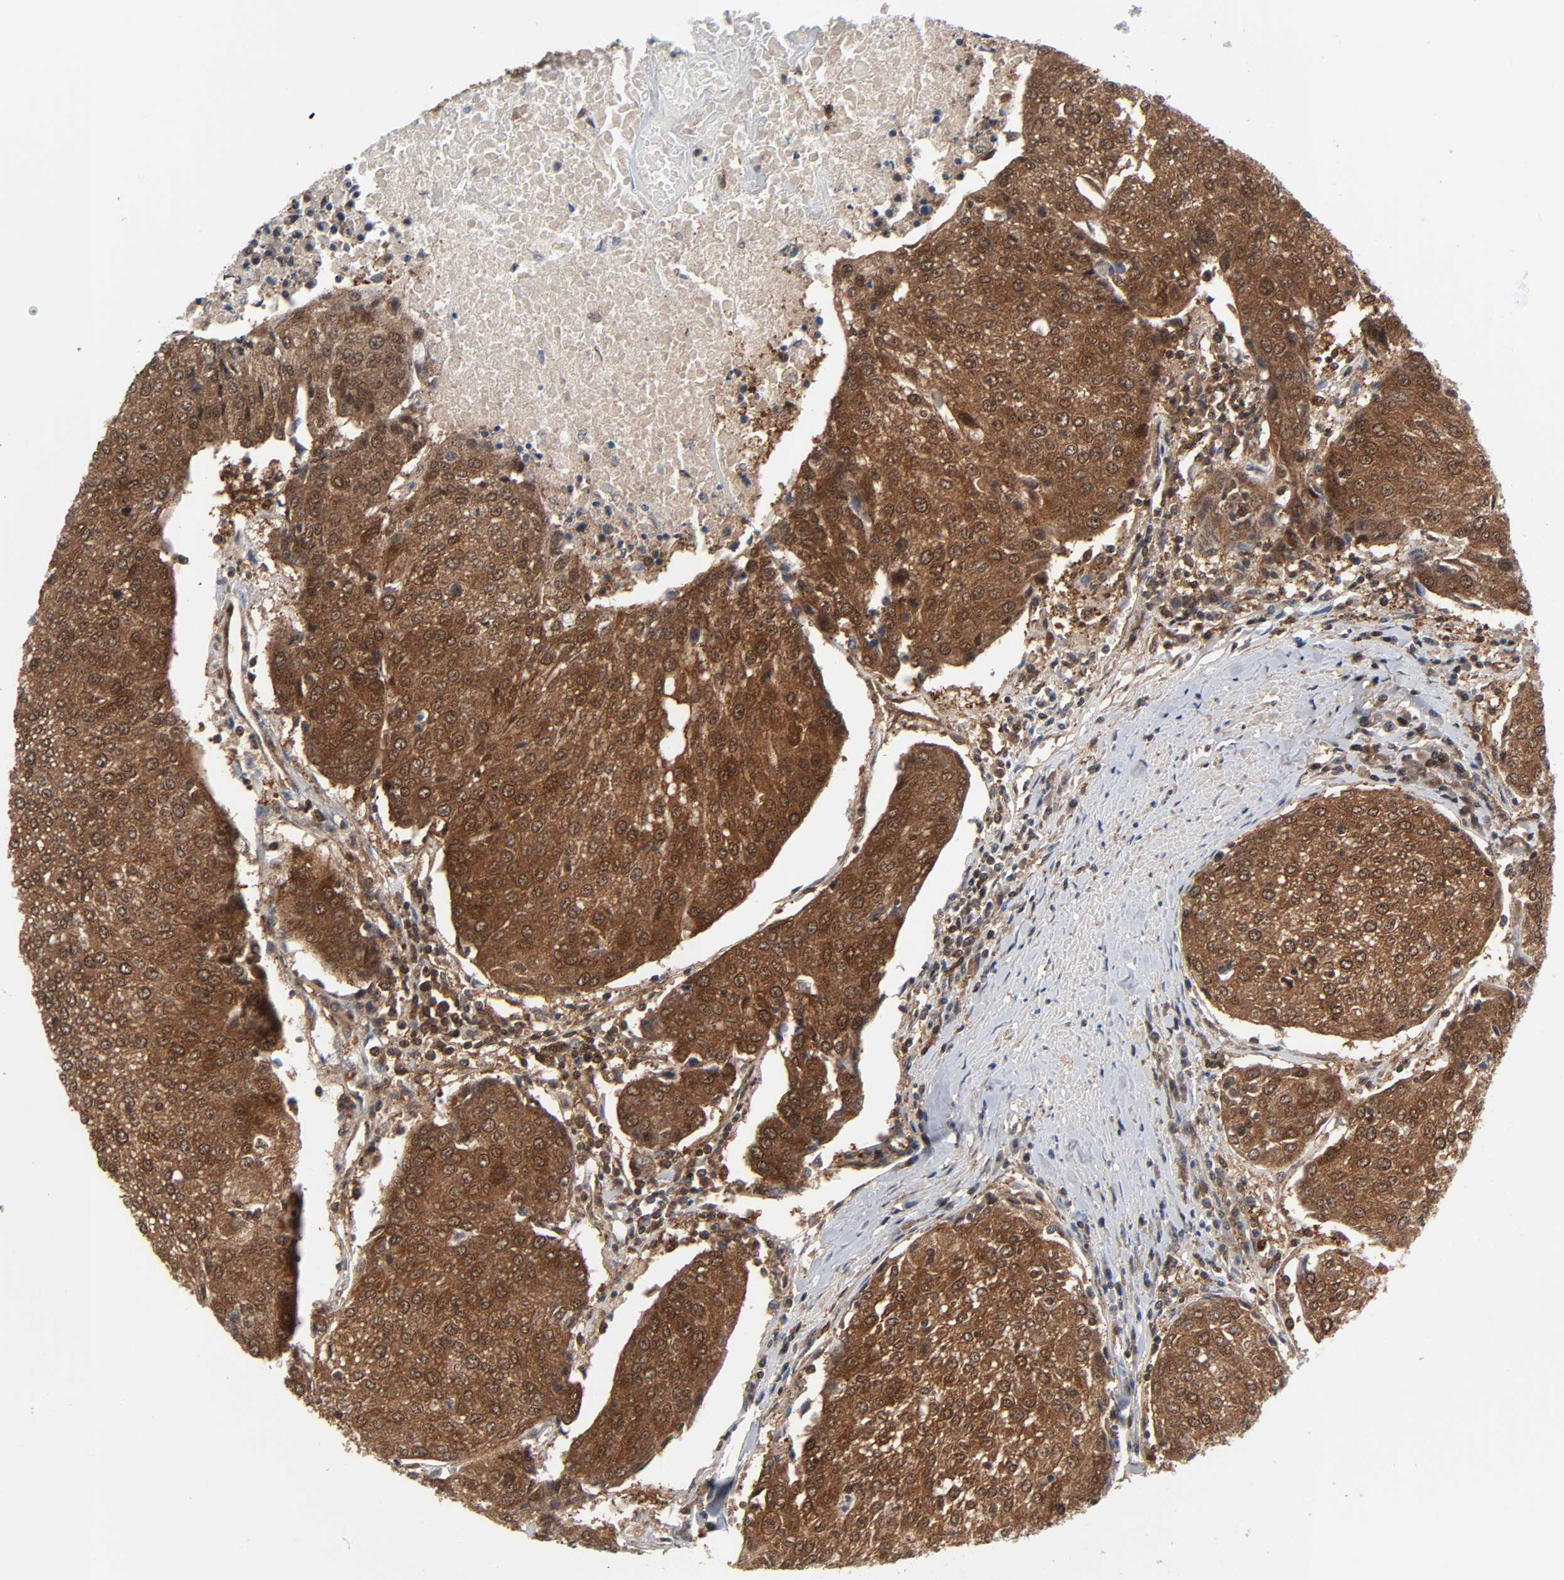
{"staining": {"intensity": "strong", "quantity": ">75%", "location": "cytoplasmic/membranous,nuclear"}, "tissue": "urothelial cancer", "cell_type": "Tumor cells", "image_type": "cancer", "snomed": [{"axis": "morphology", "description": "Urothelial carcinoma, High grade"}, {"axis": "topography", "description": "Urinary bladder"}], "caption": "Protein expression analysis of human urothelial cancer reveals strong cytoplasmic/membranous and nuclear expression in approximately >75% of tumor cells.", "gene": "GSK3A", "patient": {"sex": "female", "age": 85}}